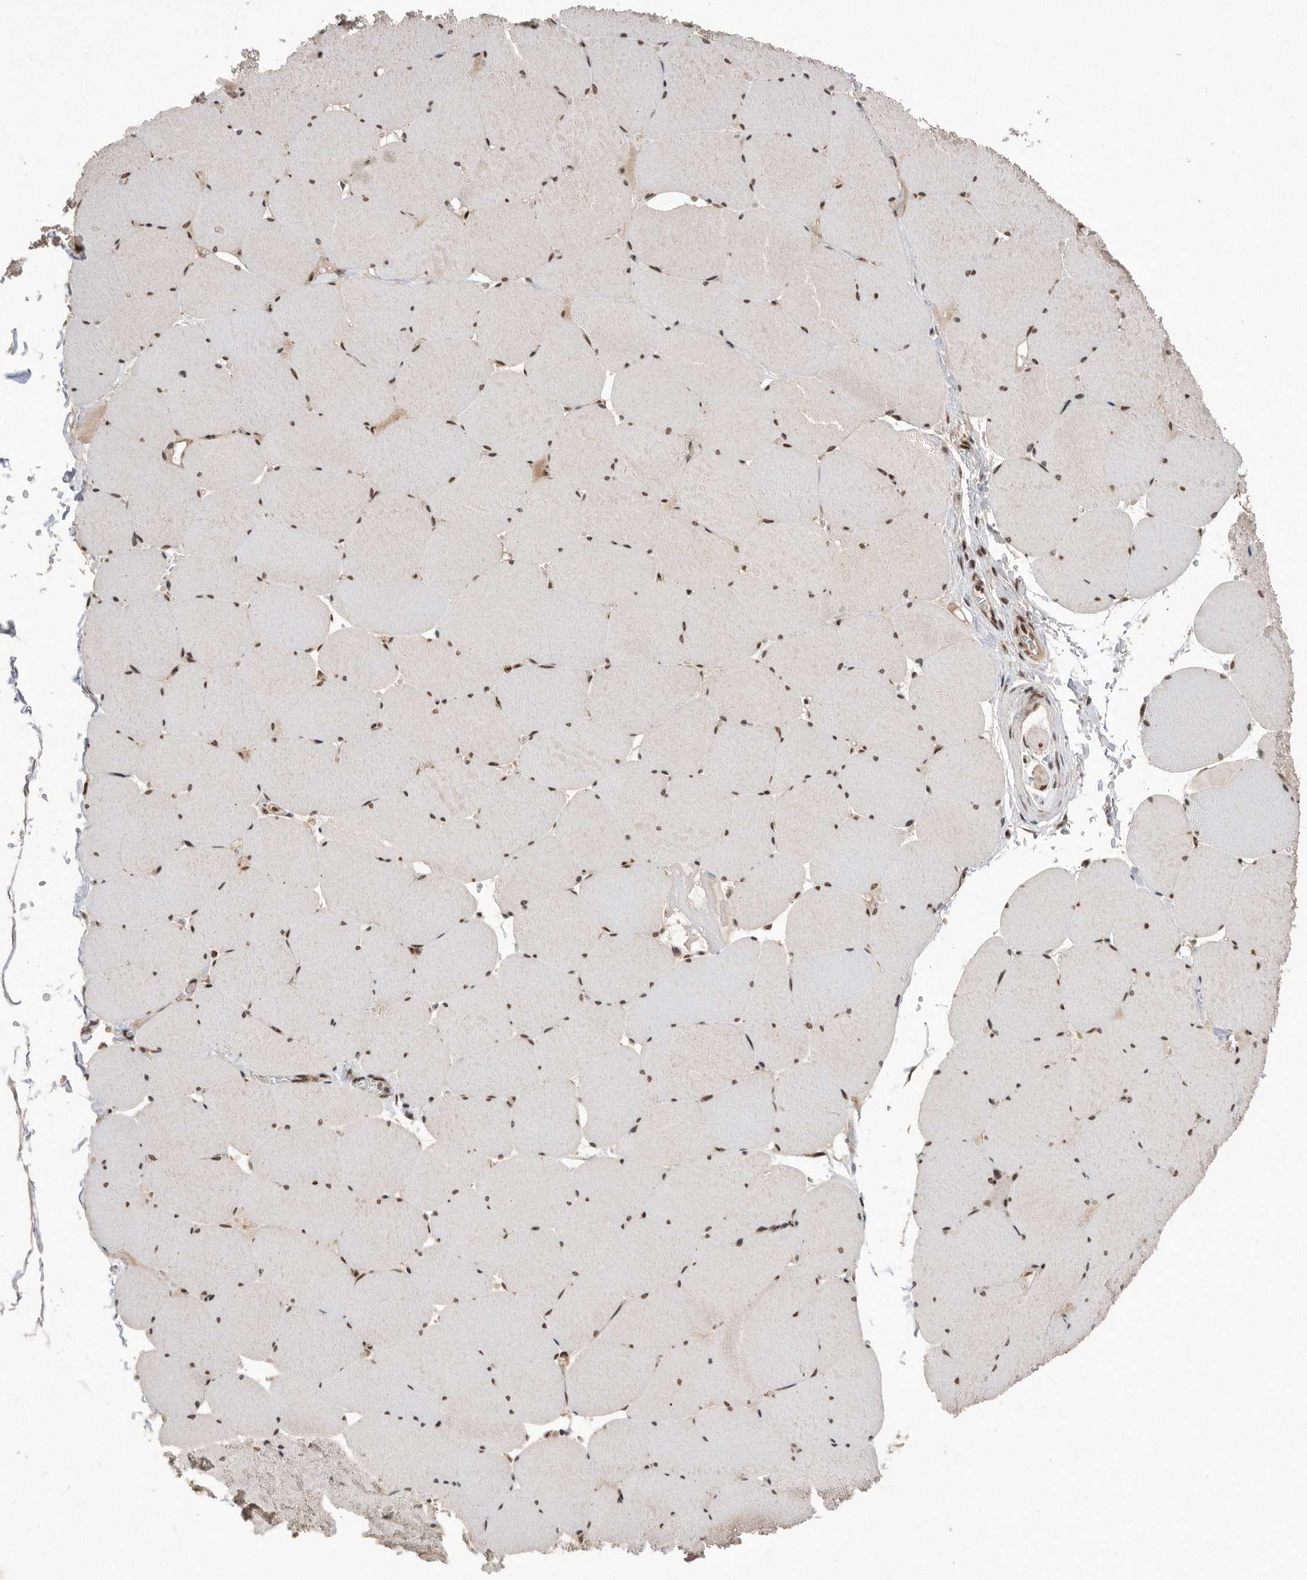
{"staining": {"intensity": "strong", "quantity": ">75%", "location": "cytoplasmic/membranous,nuclear"}, "tissue": "skeletal muscle", "cell_type": "Myocytes", "image_type": "normal", "snomed": [{"axis": "morphology", "description": "Normal tissue, NOS"}, {"axis": "topography", "description": "Skeletal muscle"}, {"axis": "topography", "description": "Head-Neck"}], "caption": "Skeletal muscle stained with a brown dye reveals strong cytoplasmic/membranous,nuclear positive staining in approximately >75% of myocytes.", "gene": "TDRD3", "patient": {"sex": "male", "age": 66}}